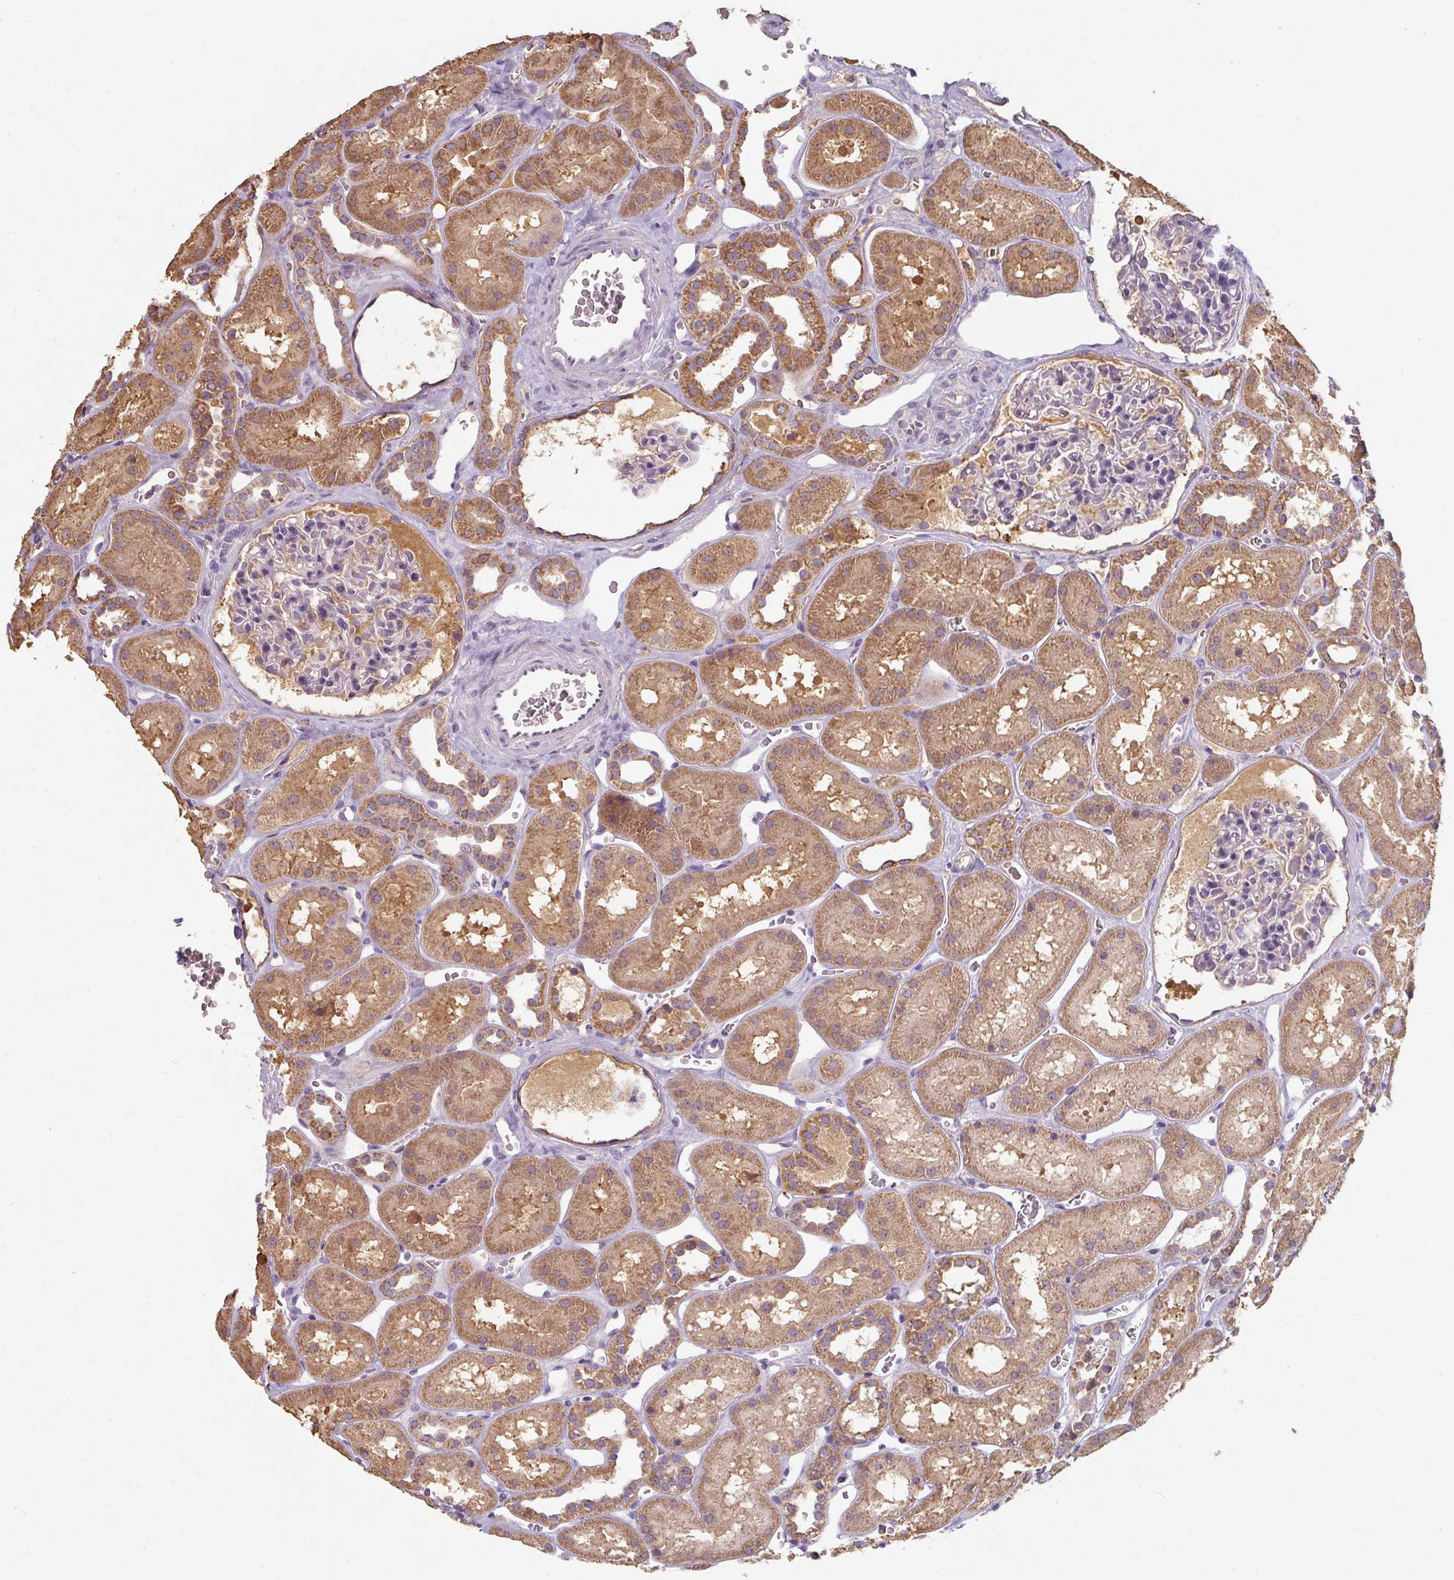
{"staining": {"intensity": "negative", "quantity": "none", "location": "none"}, "tissue": "kidney", "cell_type": "Cells in glomeruli", "image_type": "normal", "snomed": [{"axis": "morphology", "description": "Normal tissue, NOS"}, {"axis": "topography", "description": "Kidney"}], "caption": "High magnification brightfield microscopy of normal kidney stained with DAB (brown) and counterstained with hematoxylin (blue): cells in glomeruli show no significant positivity. (Stains: DAB immunohistochemistry with hematoxylin counter stain, Microscopy: brightfield microscopy at high magnification).", "gene": "TSEN54", "patient": {"sex": "female", "age": 41}}